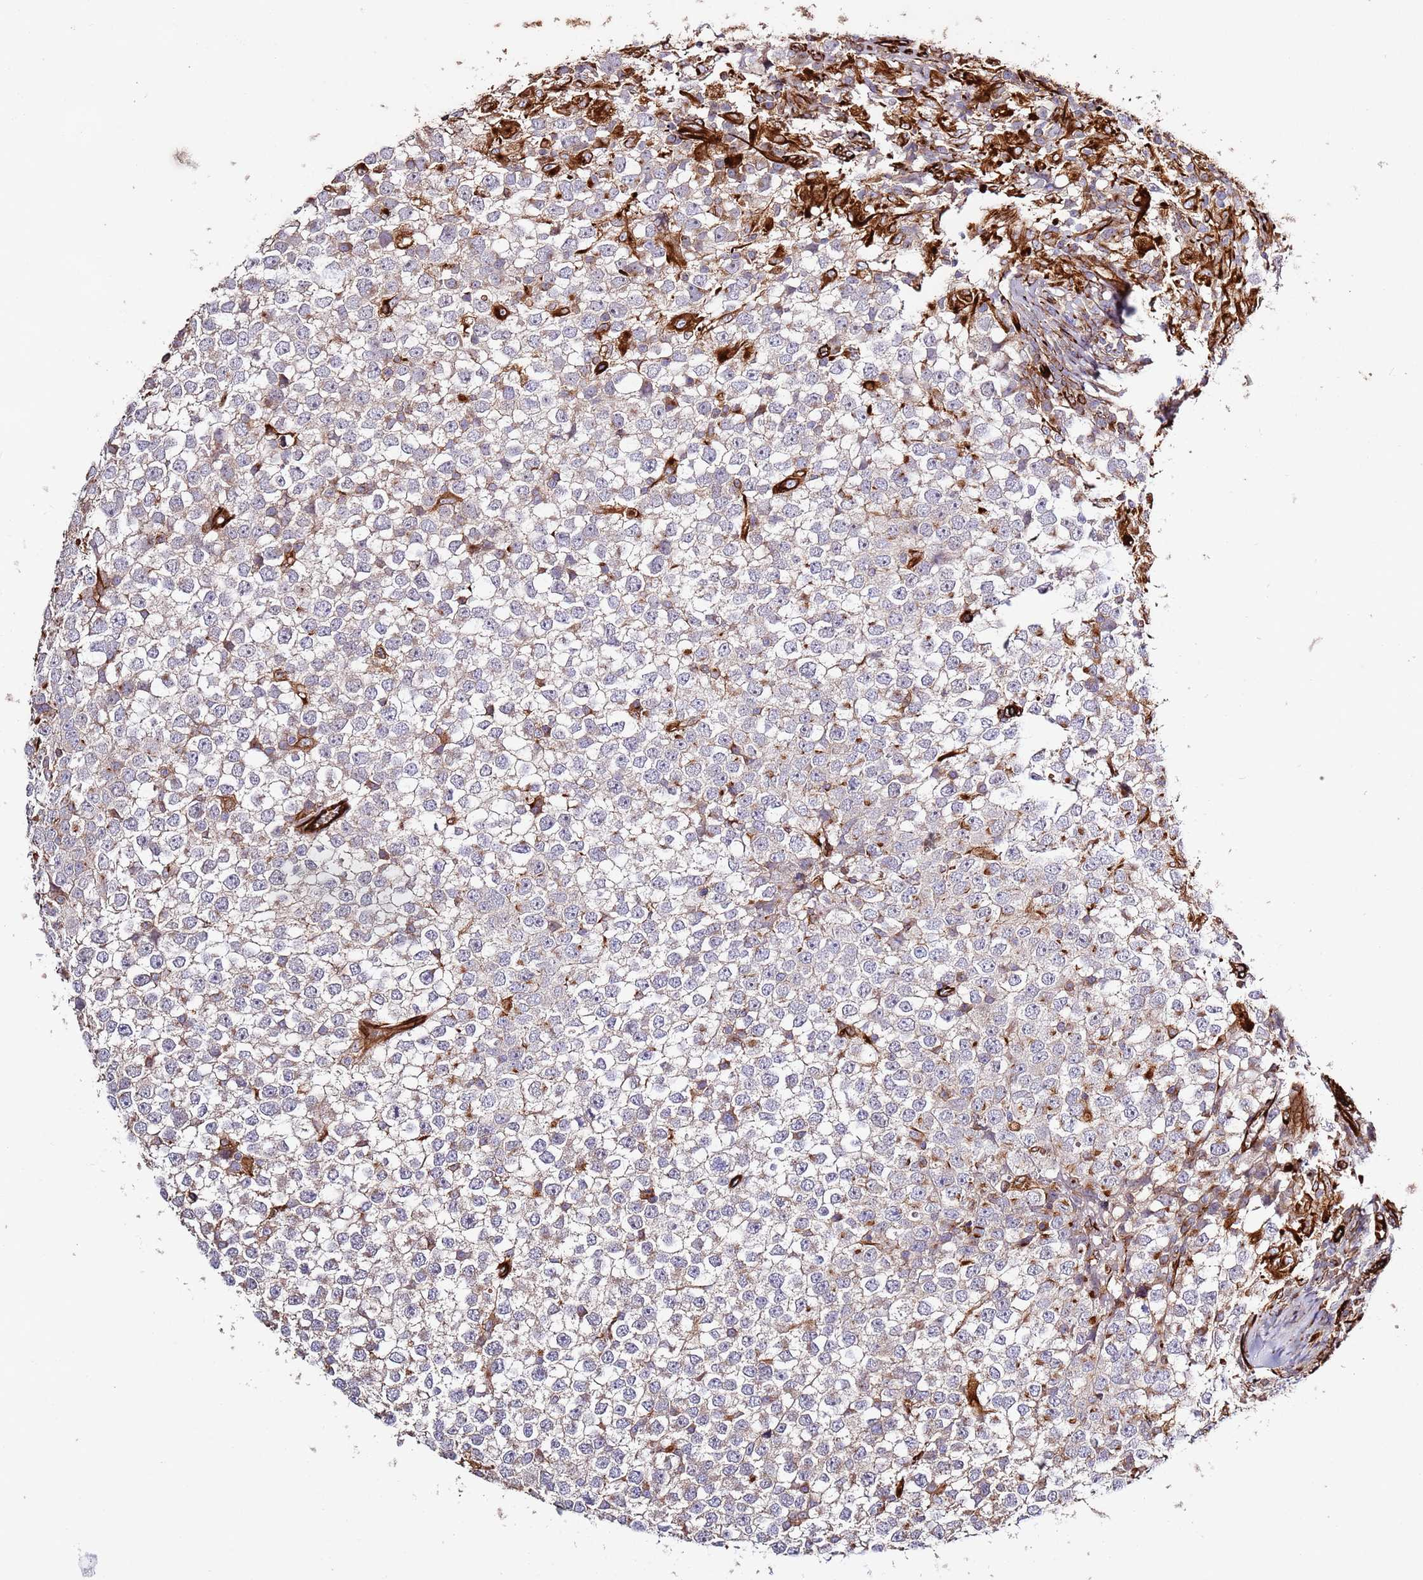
{"staining": {"intensity": "negative", "quantity": "none", "location": "none"}, "tissue": "testis cancer", "cell_type": "Tumor cells", "image_type": "cancer", "snomed": [{"axis": "morphology", "description": "Seminoma, NOS"}, {"axis": "topography", "description": "Testis"}], "caption": "Tumor cells show no significant positivity in seminoma (testis).", "gene": "MRGPRE", "patient": {"sex": "male", "age": 65}}